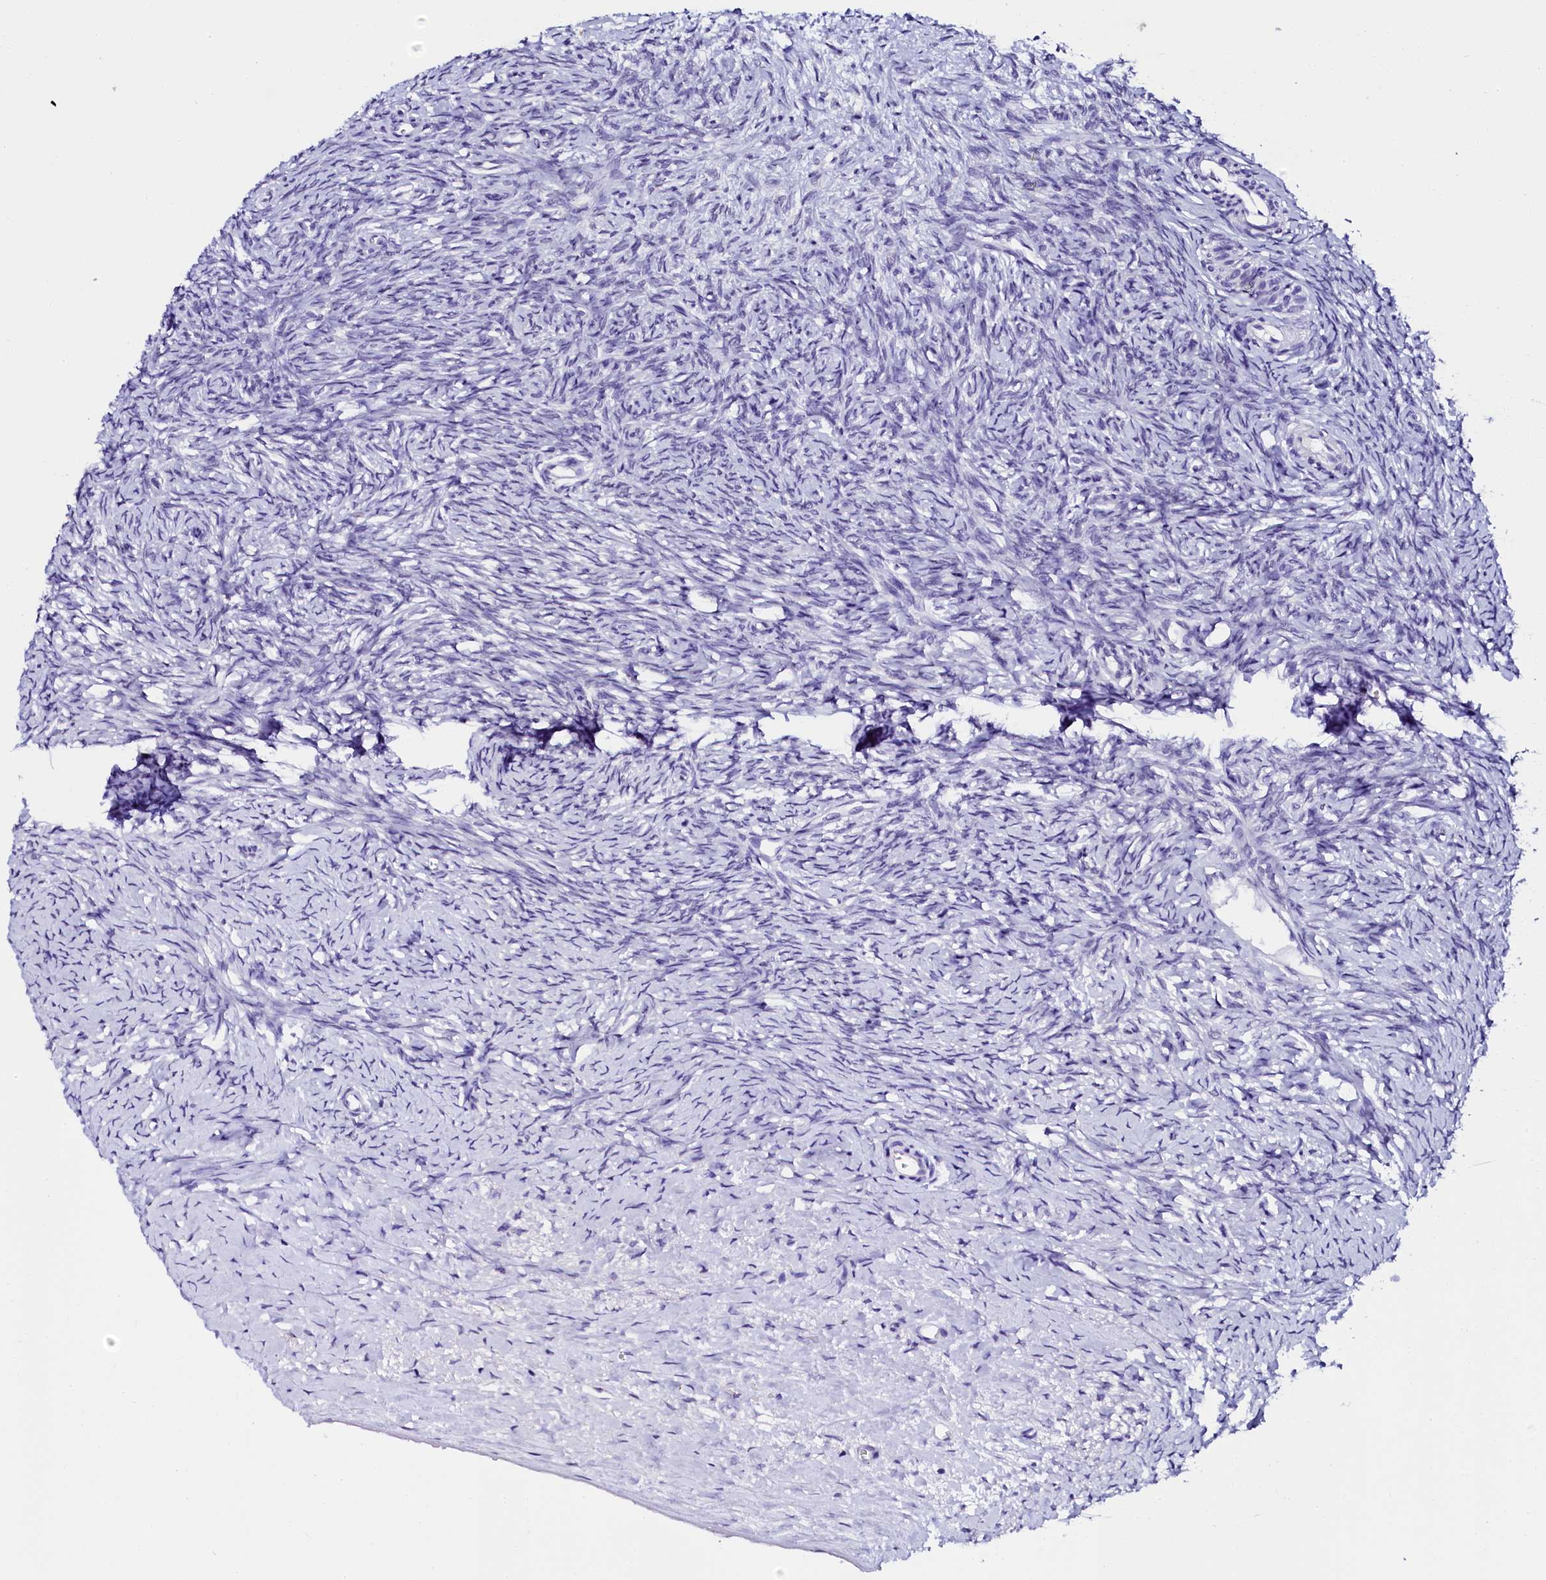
{"staining": {"intensity": "negative", "quantity": "none", "location": "none"}, "tissue": "ovary", "cell_type": "Ovarian stroma cells", "image_type": "normal", "snomed": [{"axis": "morphology", "description": "Normal tissue, NOS"}, {"axis": "morphology", "description": "Developmental malformation"}, {"axis": "topography", "description": "Ovary"}], "caption": "Immunohistochemistry micrograph of normal ovary stained for a protein (brown), which displays no expression in ovarian stroma cells.", "gene": "SORD", "patient": {"sex": "female", "age": 39}}